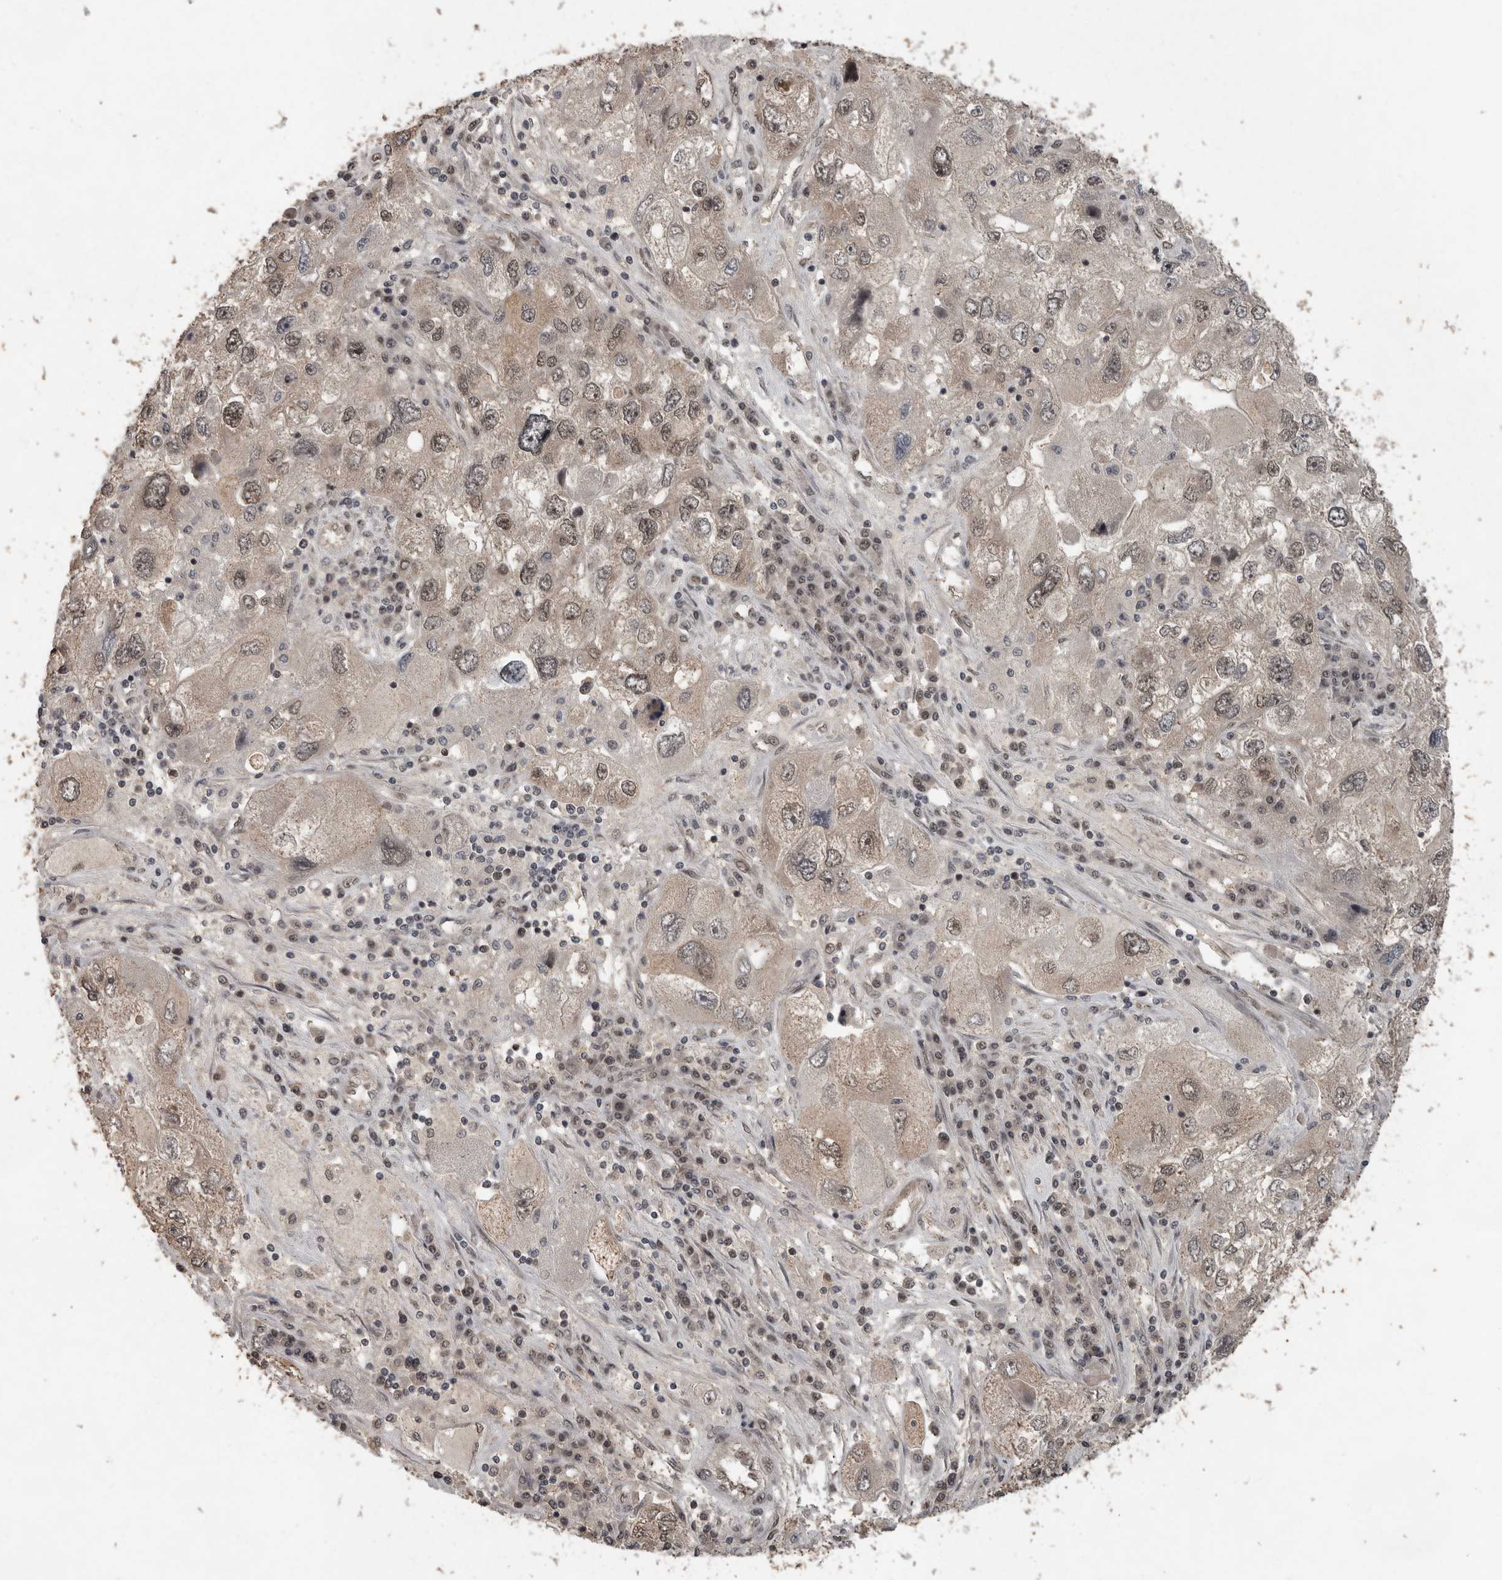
{"staining": {"intensity": "weak", "quantity": "<25%", "location": "cytoplasmic/membranous,nuclear"}, "tissue": "endometrial cancer", "cell_type": "Tumor cells", "image_type": "cancer", "snomed": [{"axis": "morphology", "description": "Adenocarcinoma, NOS"}, {"axis": "topography", "description": "Endometrium"}], "caption": "Photomicrograph shows no significant protein staining in tumor cells of endometrial cancer.", "gene": "CDC27", "patient": {"sex": "female", "age": 49}}